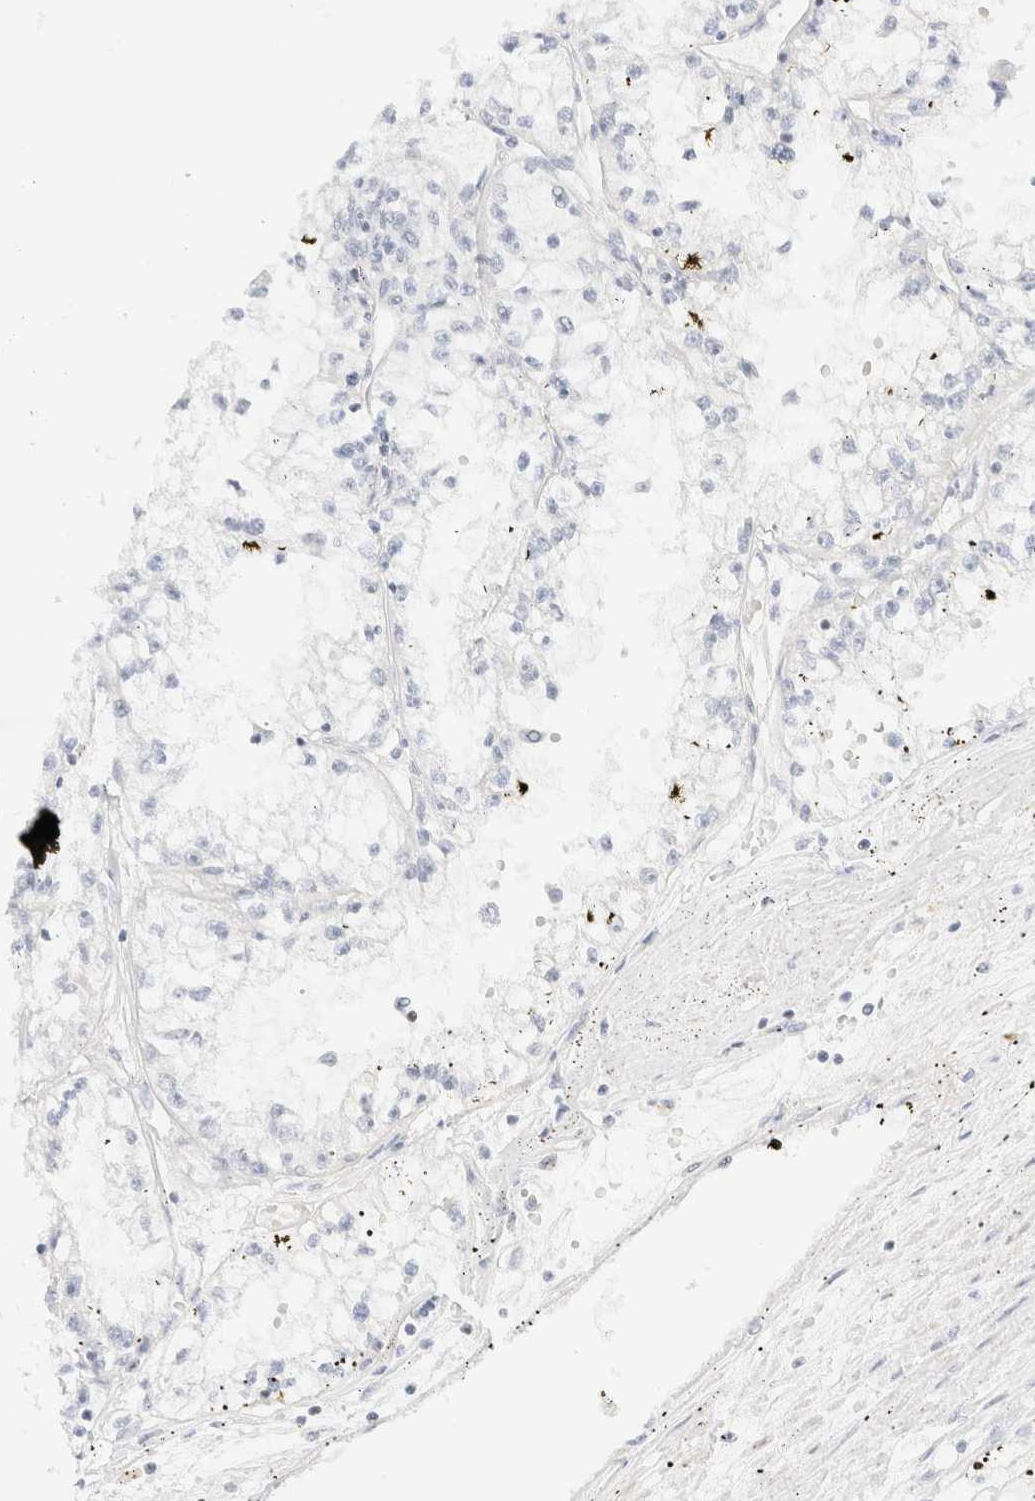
{"staining": {"intensity": "negative", "quantity": "none", "location": "none"}, "tissue": "renal cancer", "cell_type": "Tumor cells", "image_type": "cancer", "snomed": [{"axis": "morphology", "description": "Adenocarcinoma, NOS"}, {"axis": "topography", "description": "Kidney"}], "caption": "DAB (3,3'-diaminobenzidine) immunohistochemical staining of human renal adenocarcinoma exhibits no significant positivity in tumor cells.", "gene": "IKZF3", "patient": {"sex": "male", "age": 56}}